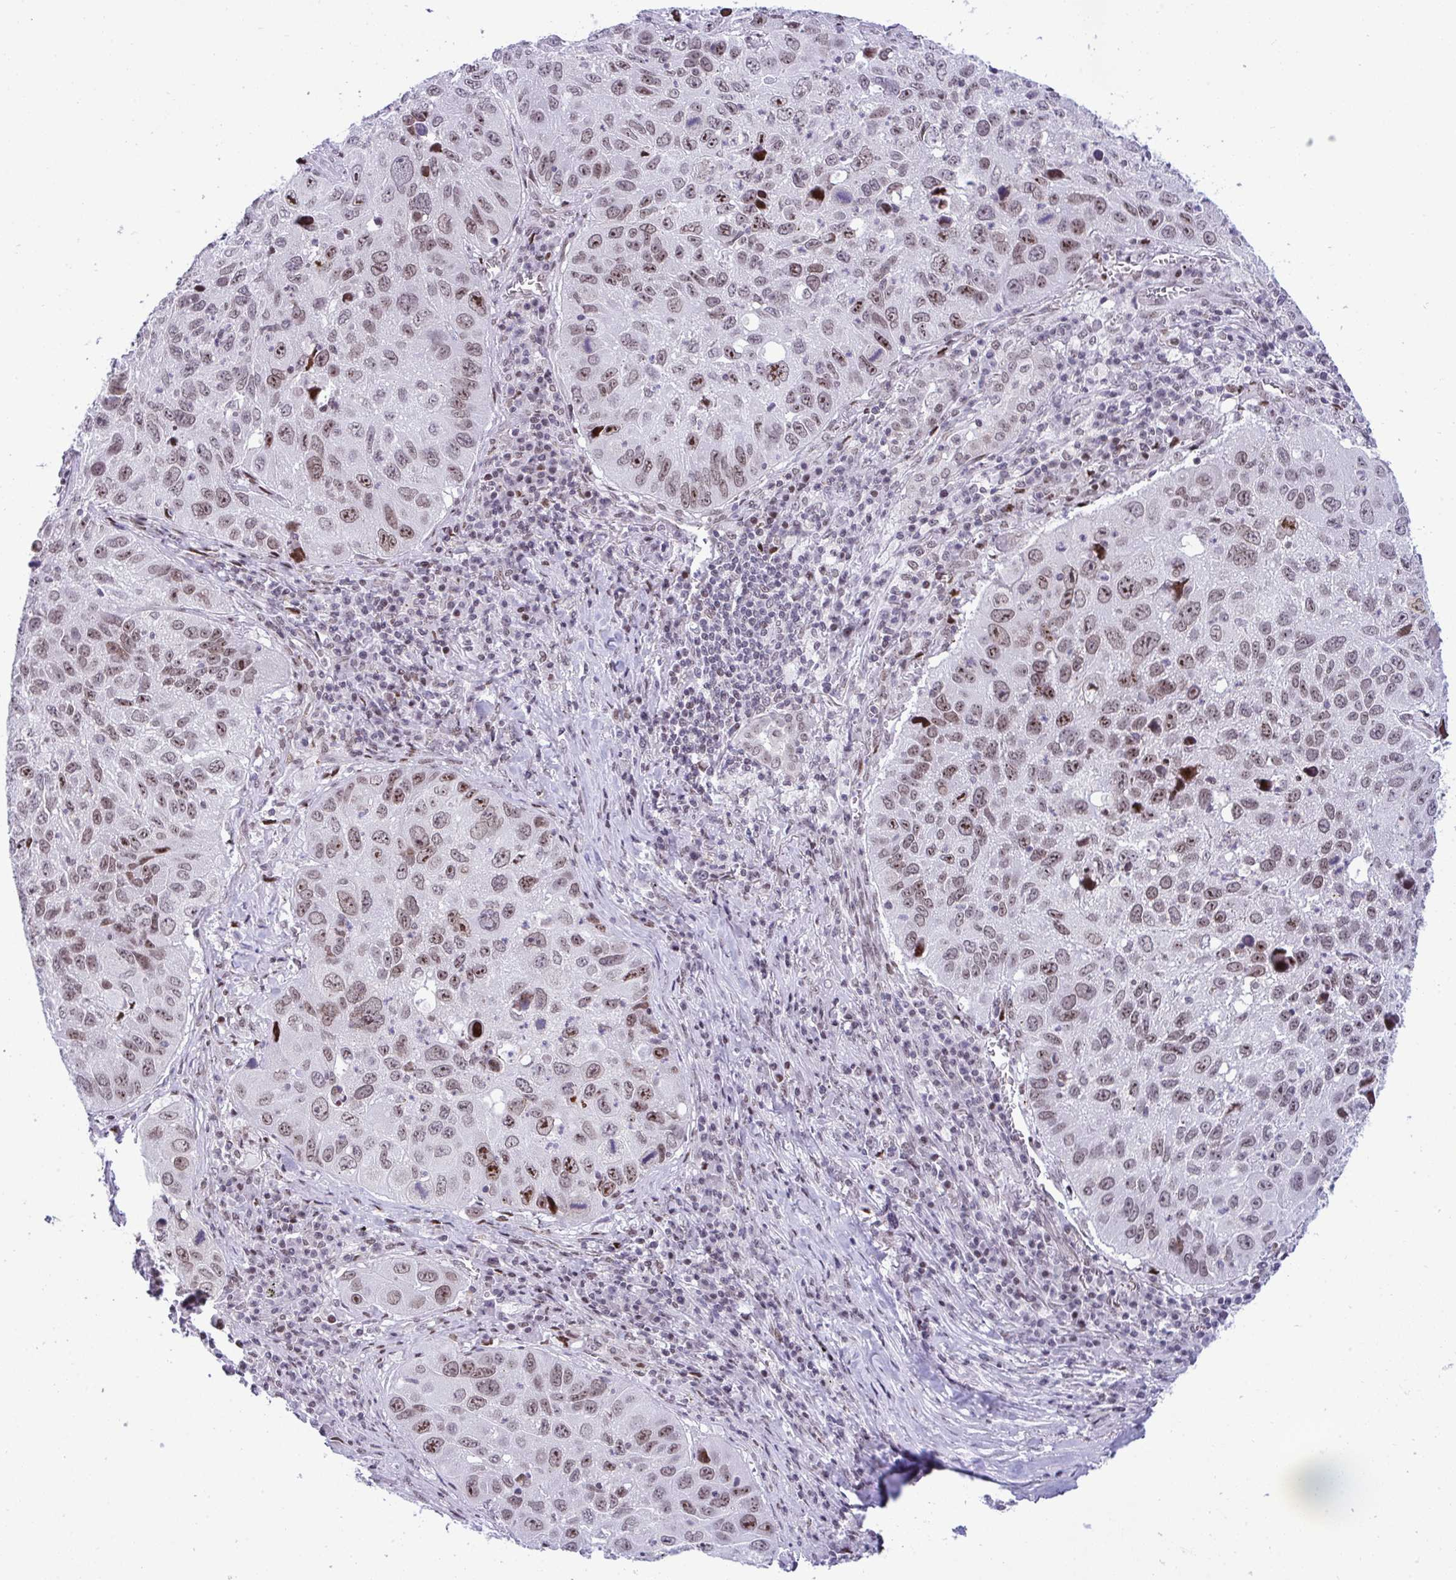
{"staining": {"intensity": "moderate", "quantity": ">75%", "location": "nuclear"}, "tissue": "lung cancer", "cell_type": "Tumor cells", "image_type": "cancer", "snomed": [{"axis": "morphology", "description": "Squamous cell carcinoma, NOS"}, {"axis": "topography", "description": "Lung"}], "caption": "This photomicrograph exhibits IHC staining of lung cancer (squamous cell carcinoma), with medium moderate nuclear staining in about >75% of tumor cells.", "gene": "ZFHX3", "patient": {"sex": "female", "age": 61}}